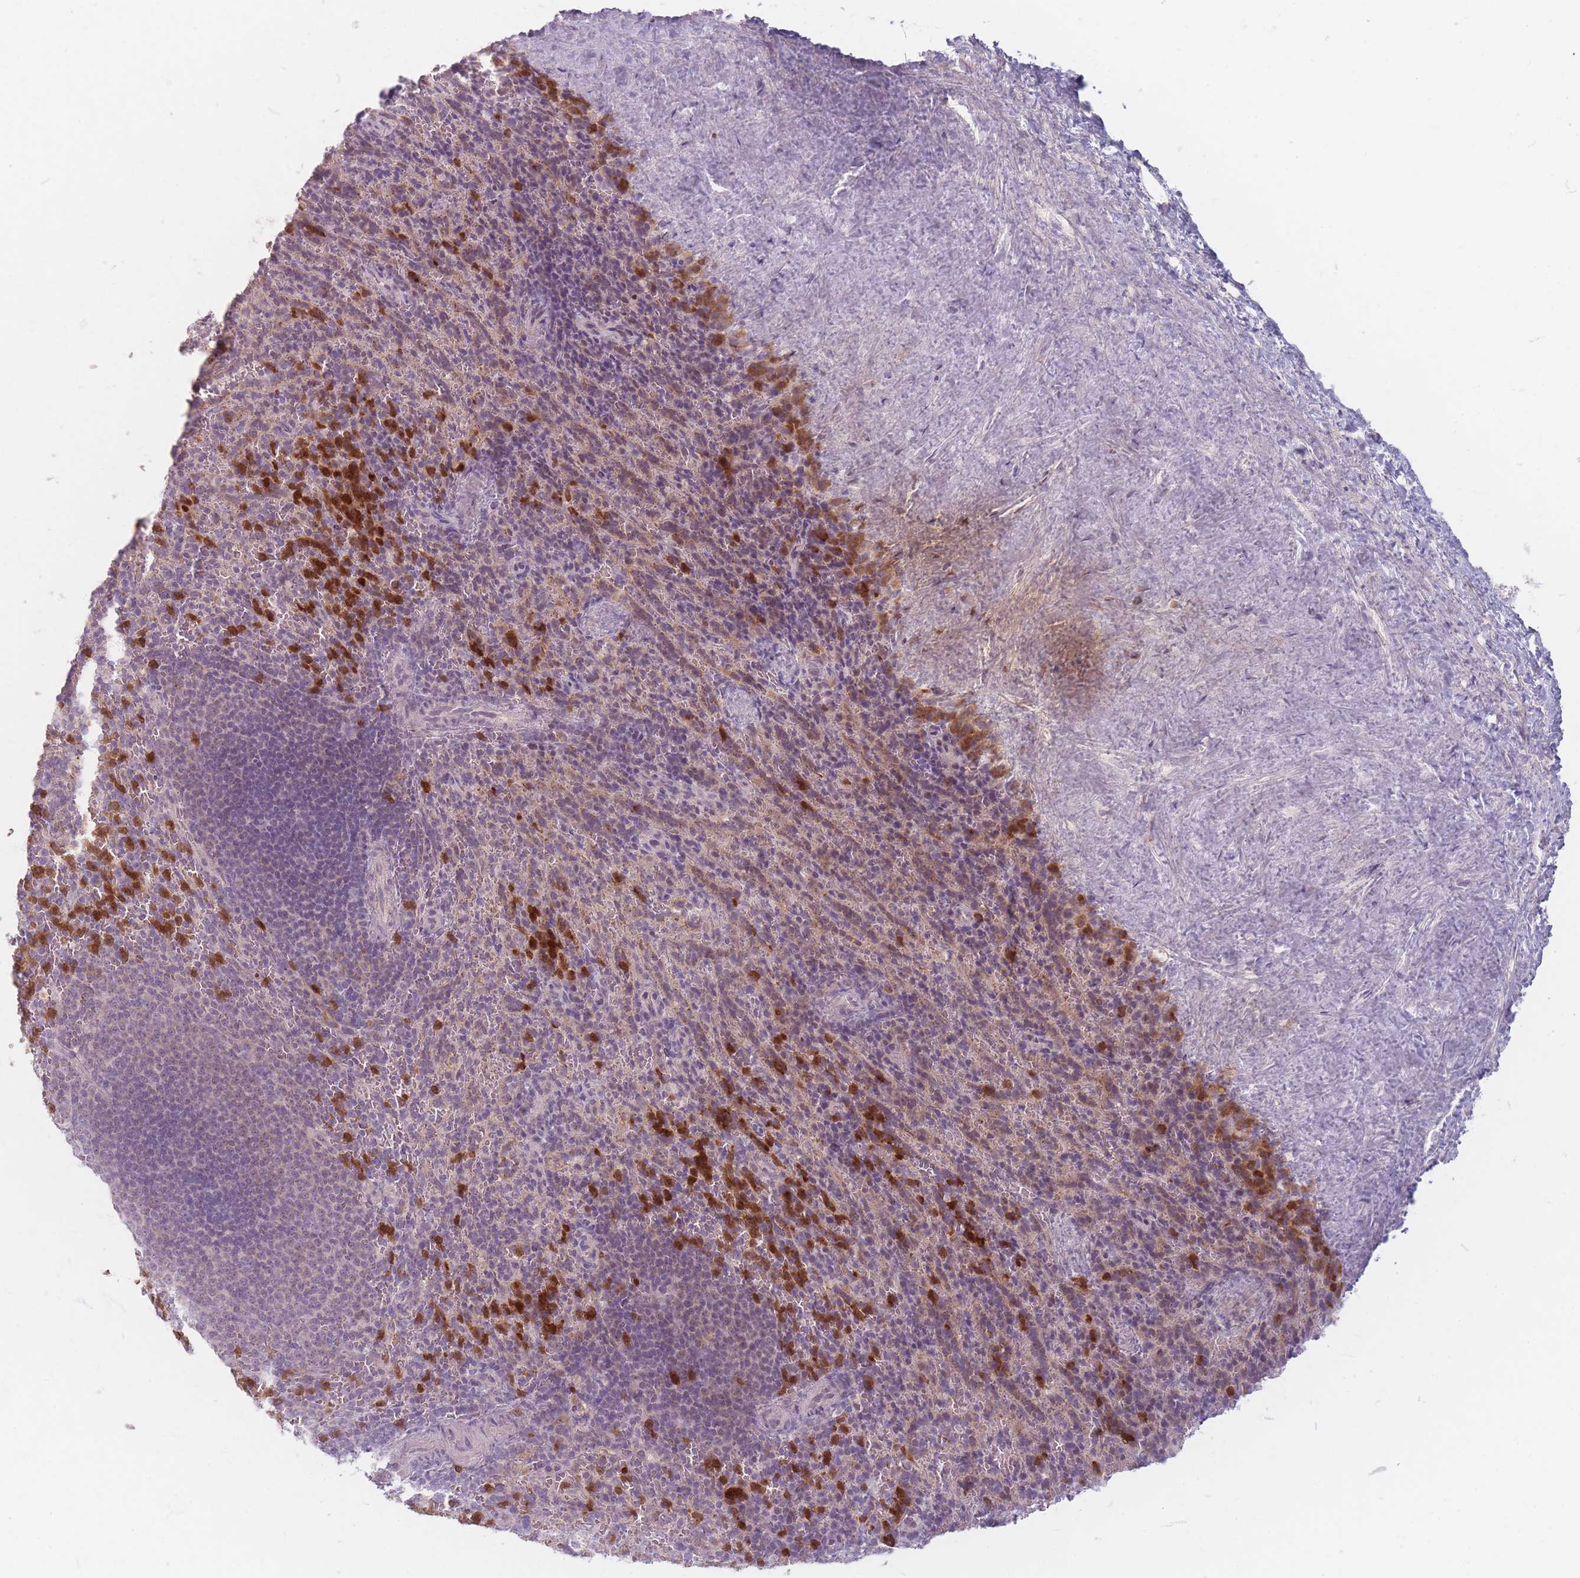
{"staining": {"intensity": "strong", "quantity": "<25%", "location": "cytoplasmic/membranous"}, "tissue": "spleen", "cell_type": "Cells in red pulp", "image_type": "normal", "snomed": [{"axis": "morphology", "description": "Normal tissue, NOS"}, {"axis": "topography", "description": "Spleen"}], "caption": "Immunohistochemistry (IHC) (DAB) staining of benign spleen demonstrates strong cytoplasmic/membranous protein expression in about <25% of cells in red pulp. Immunohistochemistry stains the protein of interest in brown and the nuclei are stained blue.", "gene": "CHCHD7", "patient": {"sex": "female", "age": 21}}